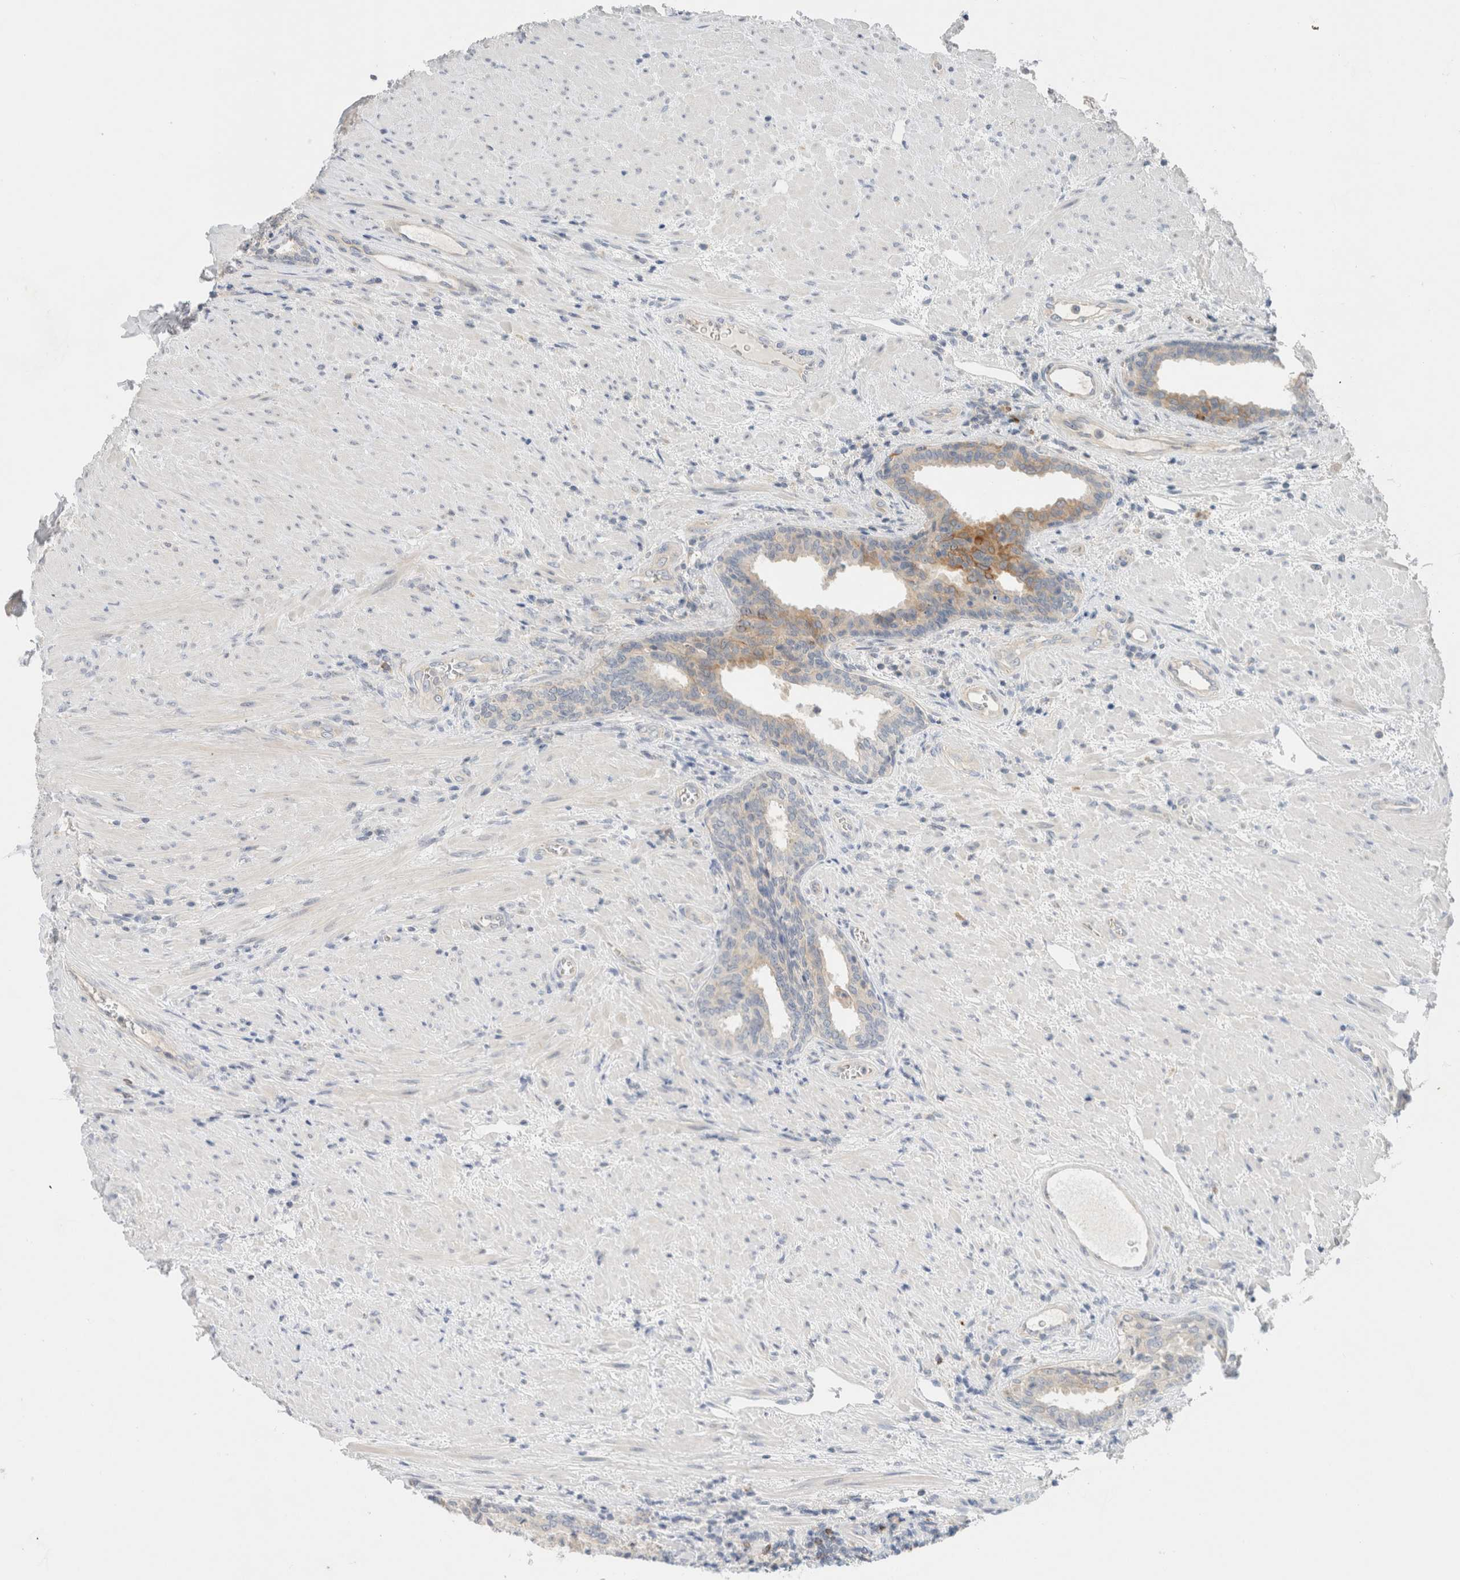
{"staining": {"intensity": "weak", "quantity": "<25%", "location": "cytoplasmic/membranous"}, "tissue": "prostate", "cell_type": "Glandular cells", "image_type": "normal", "snomed": [{"axis": "morphology", "description": "Normal tissue, NOS"}, {"axis": "topography", "description": "Prostate"}], "caption": "Benign prostate was stained to show a protein in brown. There is no significant expression in glandular cells. (DAB (3,3'-diaminobenzidine) IHC, high magnification).", "gene": "SDR16C5", "patient": {"sex": "male", "age": 76}}